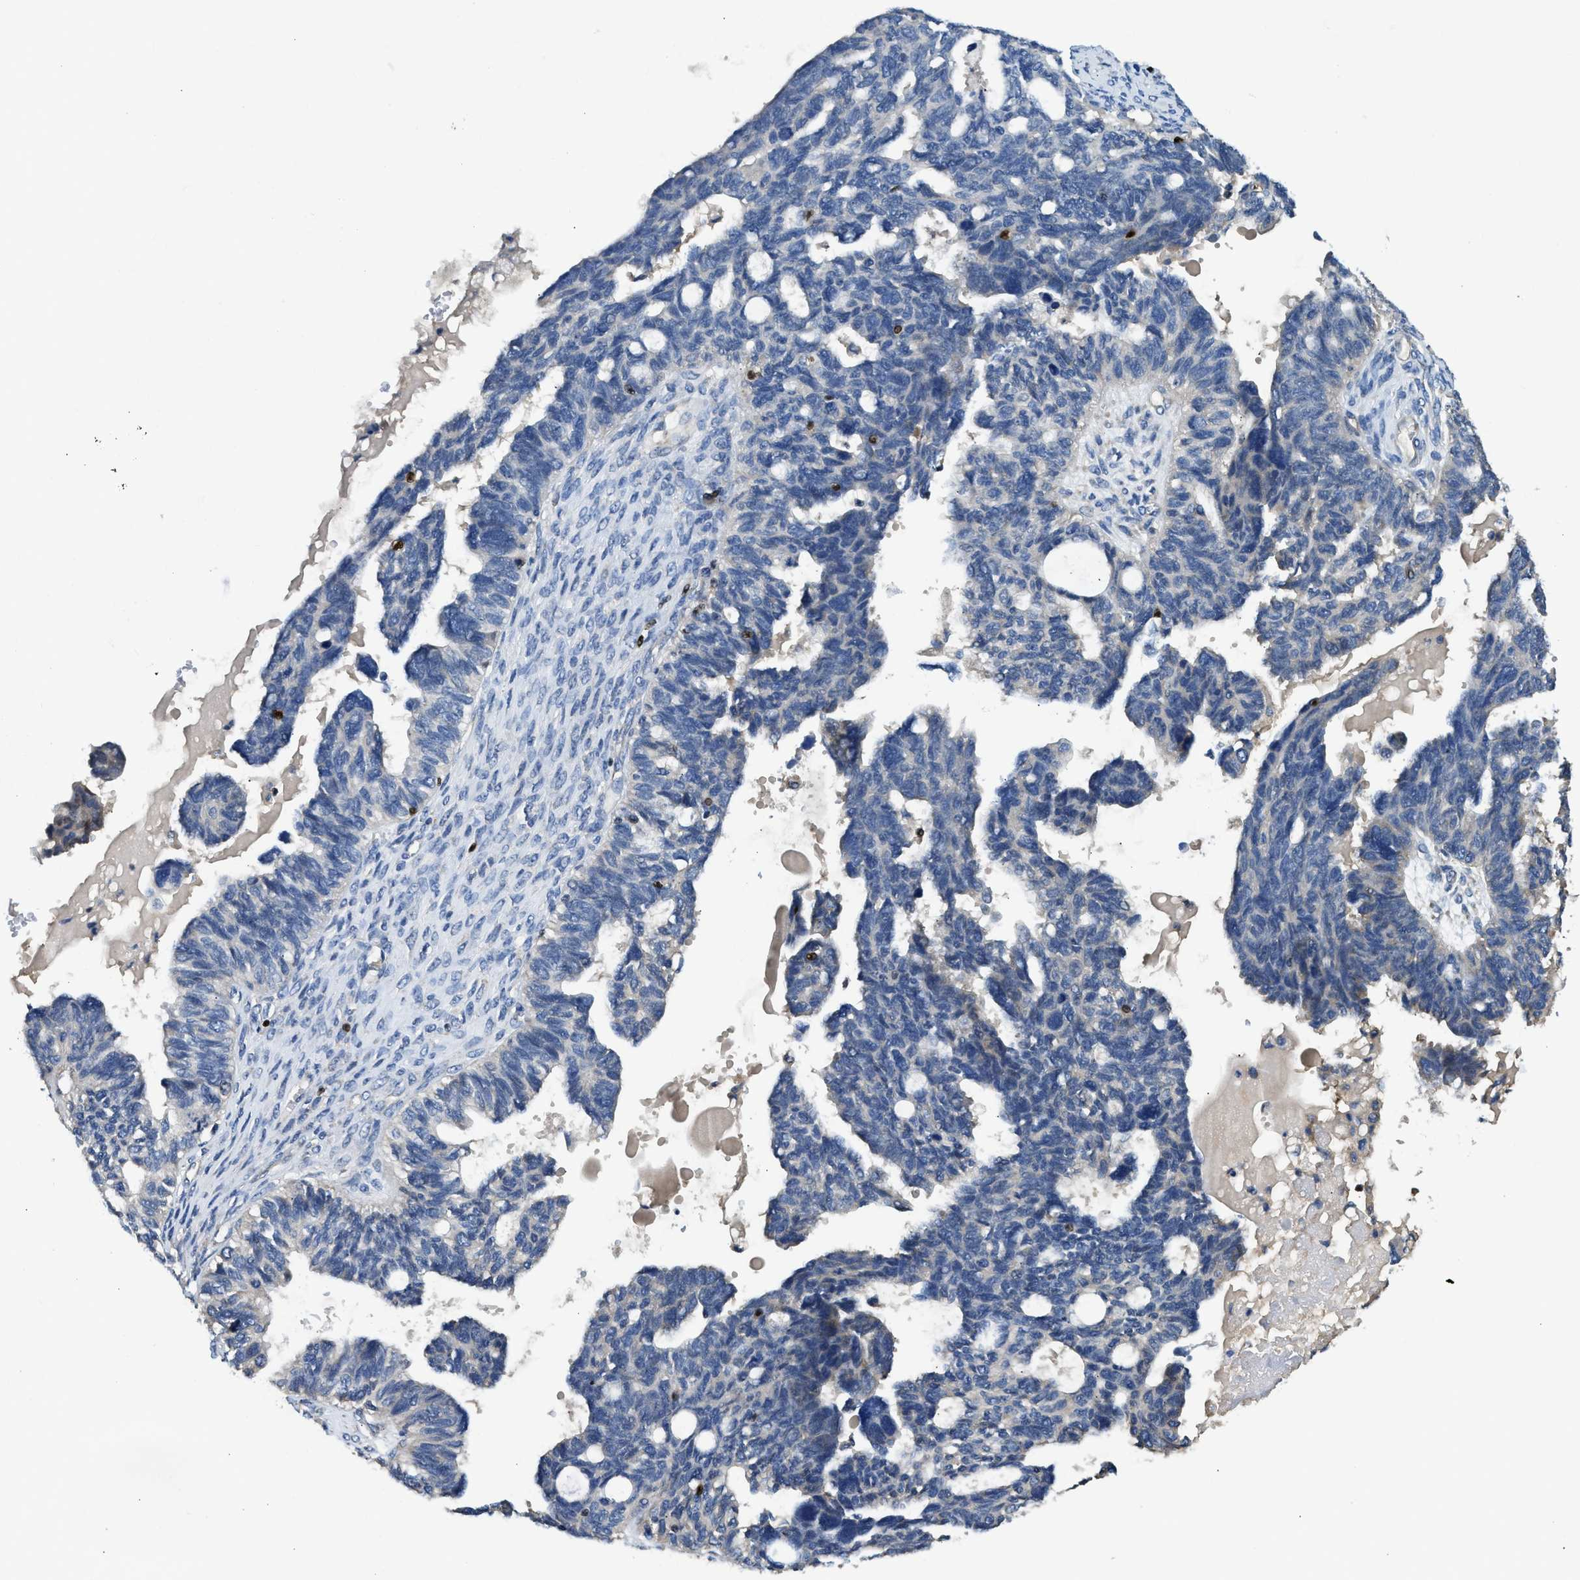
{"staining": {"intensity": "weak", "quantity": "<25%", "location": "cytoplasmic/membranous"}, "tissue": "ovarian cancer", "cell_type": "Tumor cells", "image_type": "cancer", "snomed": [{"axis": "morphology", "description": "Cystadenocarcinoma, serous, NOS"}, {"axis": "topography", "description": "Ovary"}], "caption": "This is an immunohistochemistry photomicrograph of human ovarian cancer. There is no expression in tumor cells.", "gene": "TOX", "patient": {"sex": "female", "age": 79}}